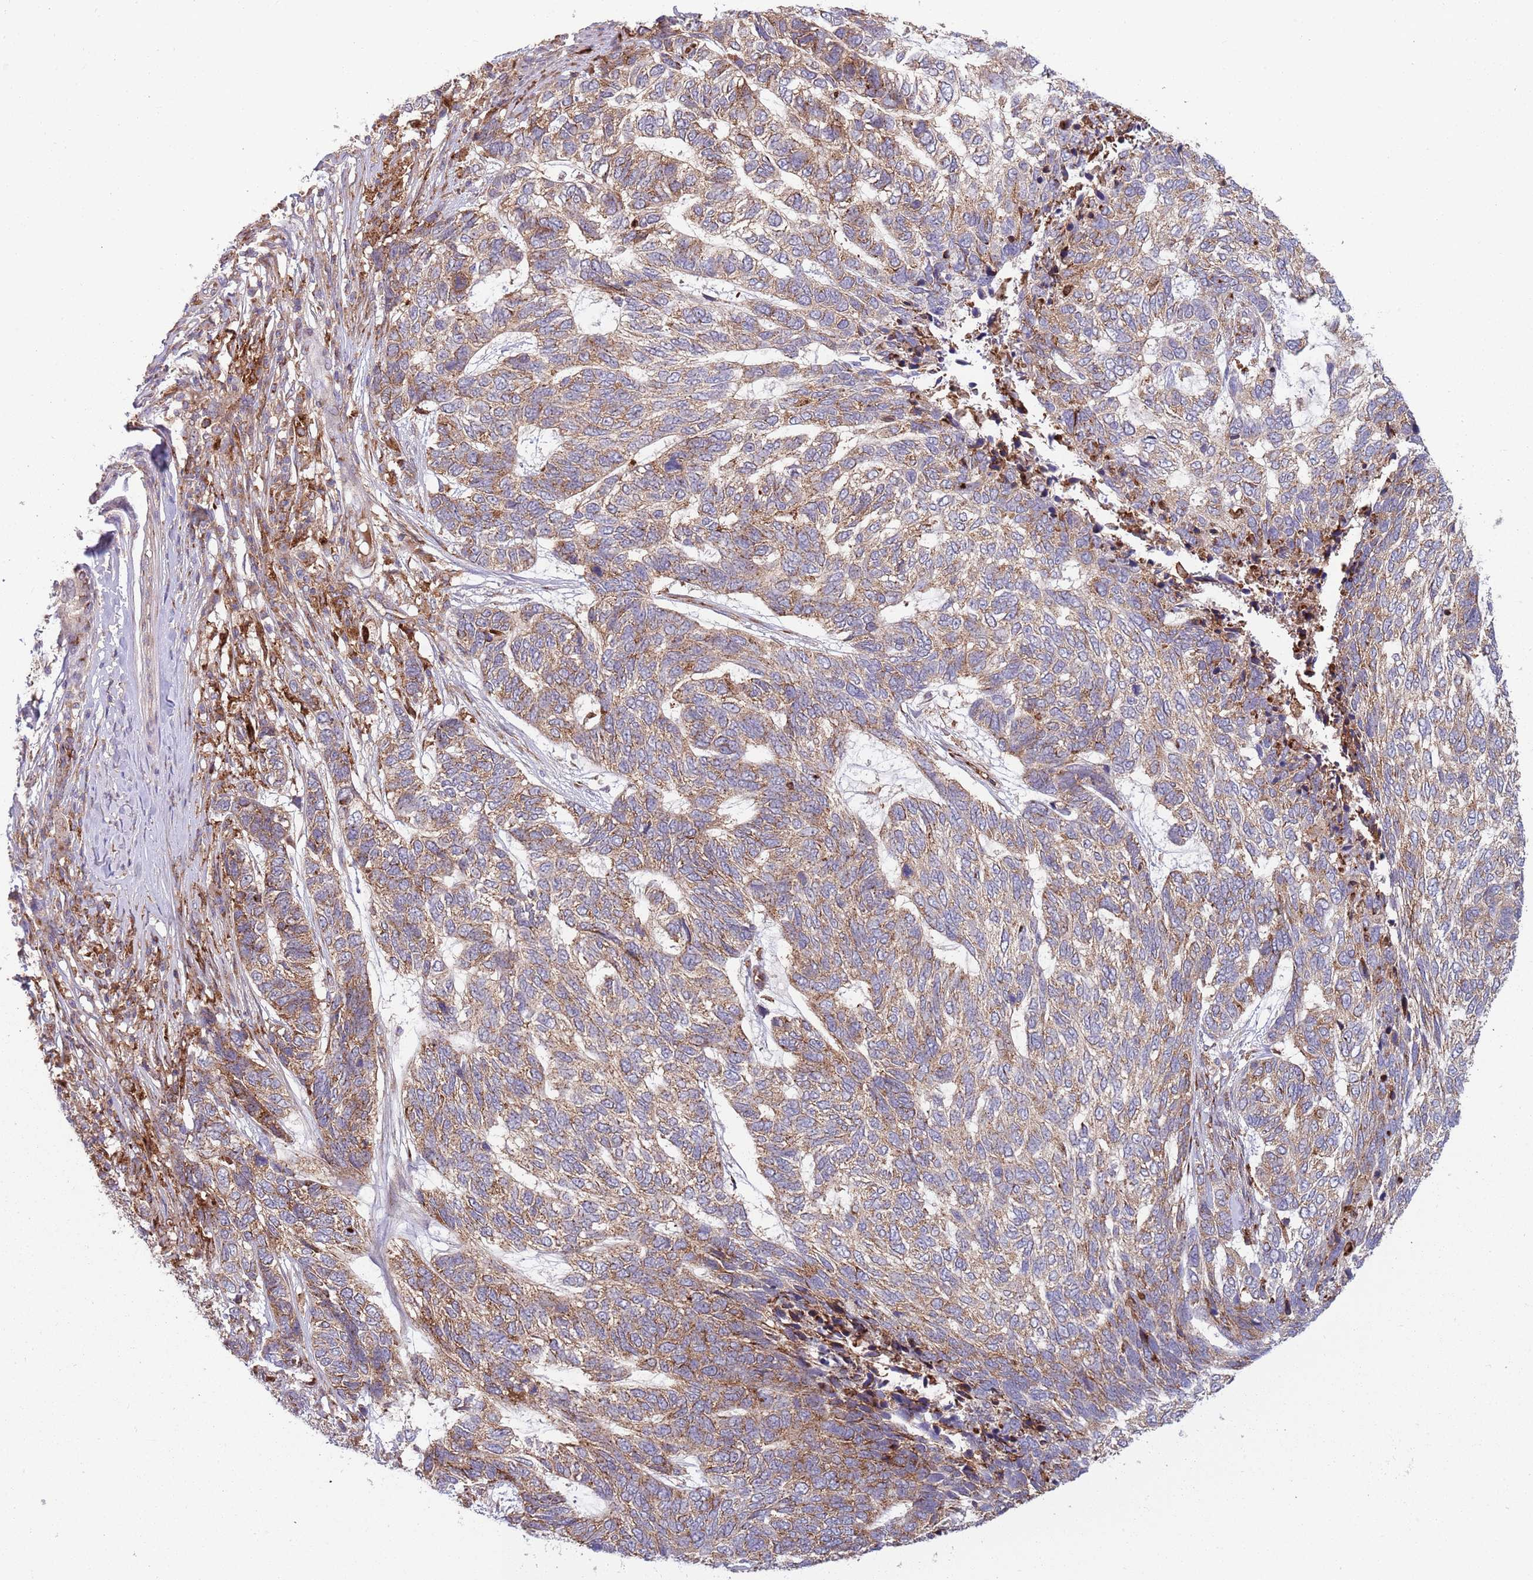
{"staining": {"intensity": "moderate", "quantity": ">75%", "location": "cytoplasmic/membranous"}, "tissue": "skin cancer", "cell_type": "Tumor cells", "image_type": "cancer", "snomed": [{"axis": "morphology", "description": "Basal cell carcinoma"}, {"axis": "topography", "description": "Skin"}], "caption": "Moderate cytoplasmic/membranous expression for a protein is appreciated in approximately >75% of tumor cells of skin cancer (basal cell carcinoma) using immunohistochemistry.", "gene": "BTBD7", "patient": {"sex": "female", "age": 65}}